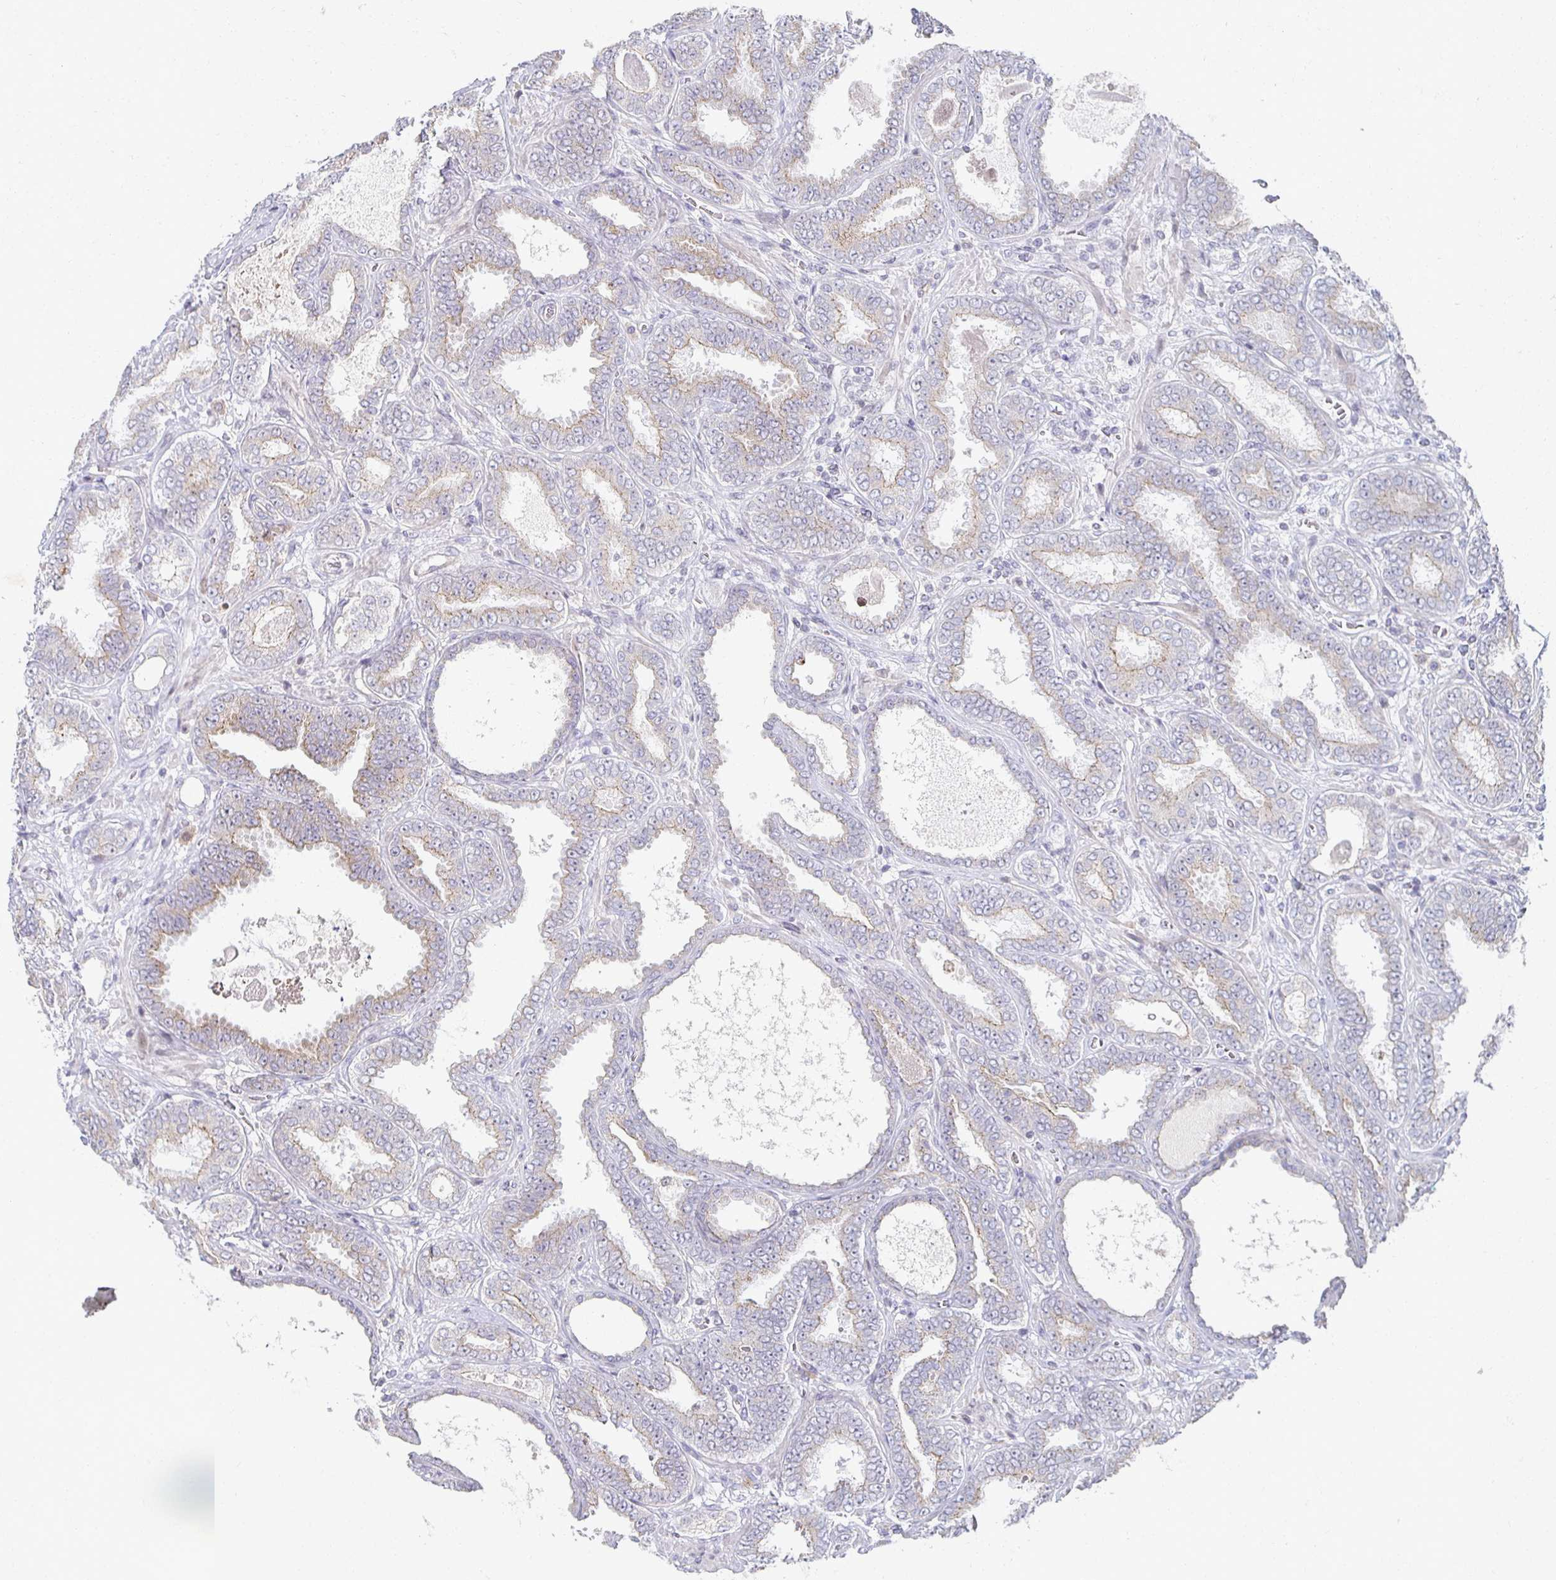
{"staining": {"intensity": "weak", "quantity": "<25%", "location": "cytoplasmic/membranous"}, "tissue": "prostate cancer", "cell_type": "Tumor cells", "image_type": "cancer", "snomed": [{"axis": "morphology", "description": "Adenocarcinoma, High grade"}, {"axis": "topography", "description": "Prostate"}], "caption": "Adenocarcinoma (high-grade) (prostate) stained for a protein using immunohistochemistry (IHC) demonstrates no positivity tumor cells.", "gene": "HCFC1R1", "patient": {"sex": "male", "age": 72}}